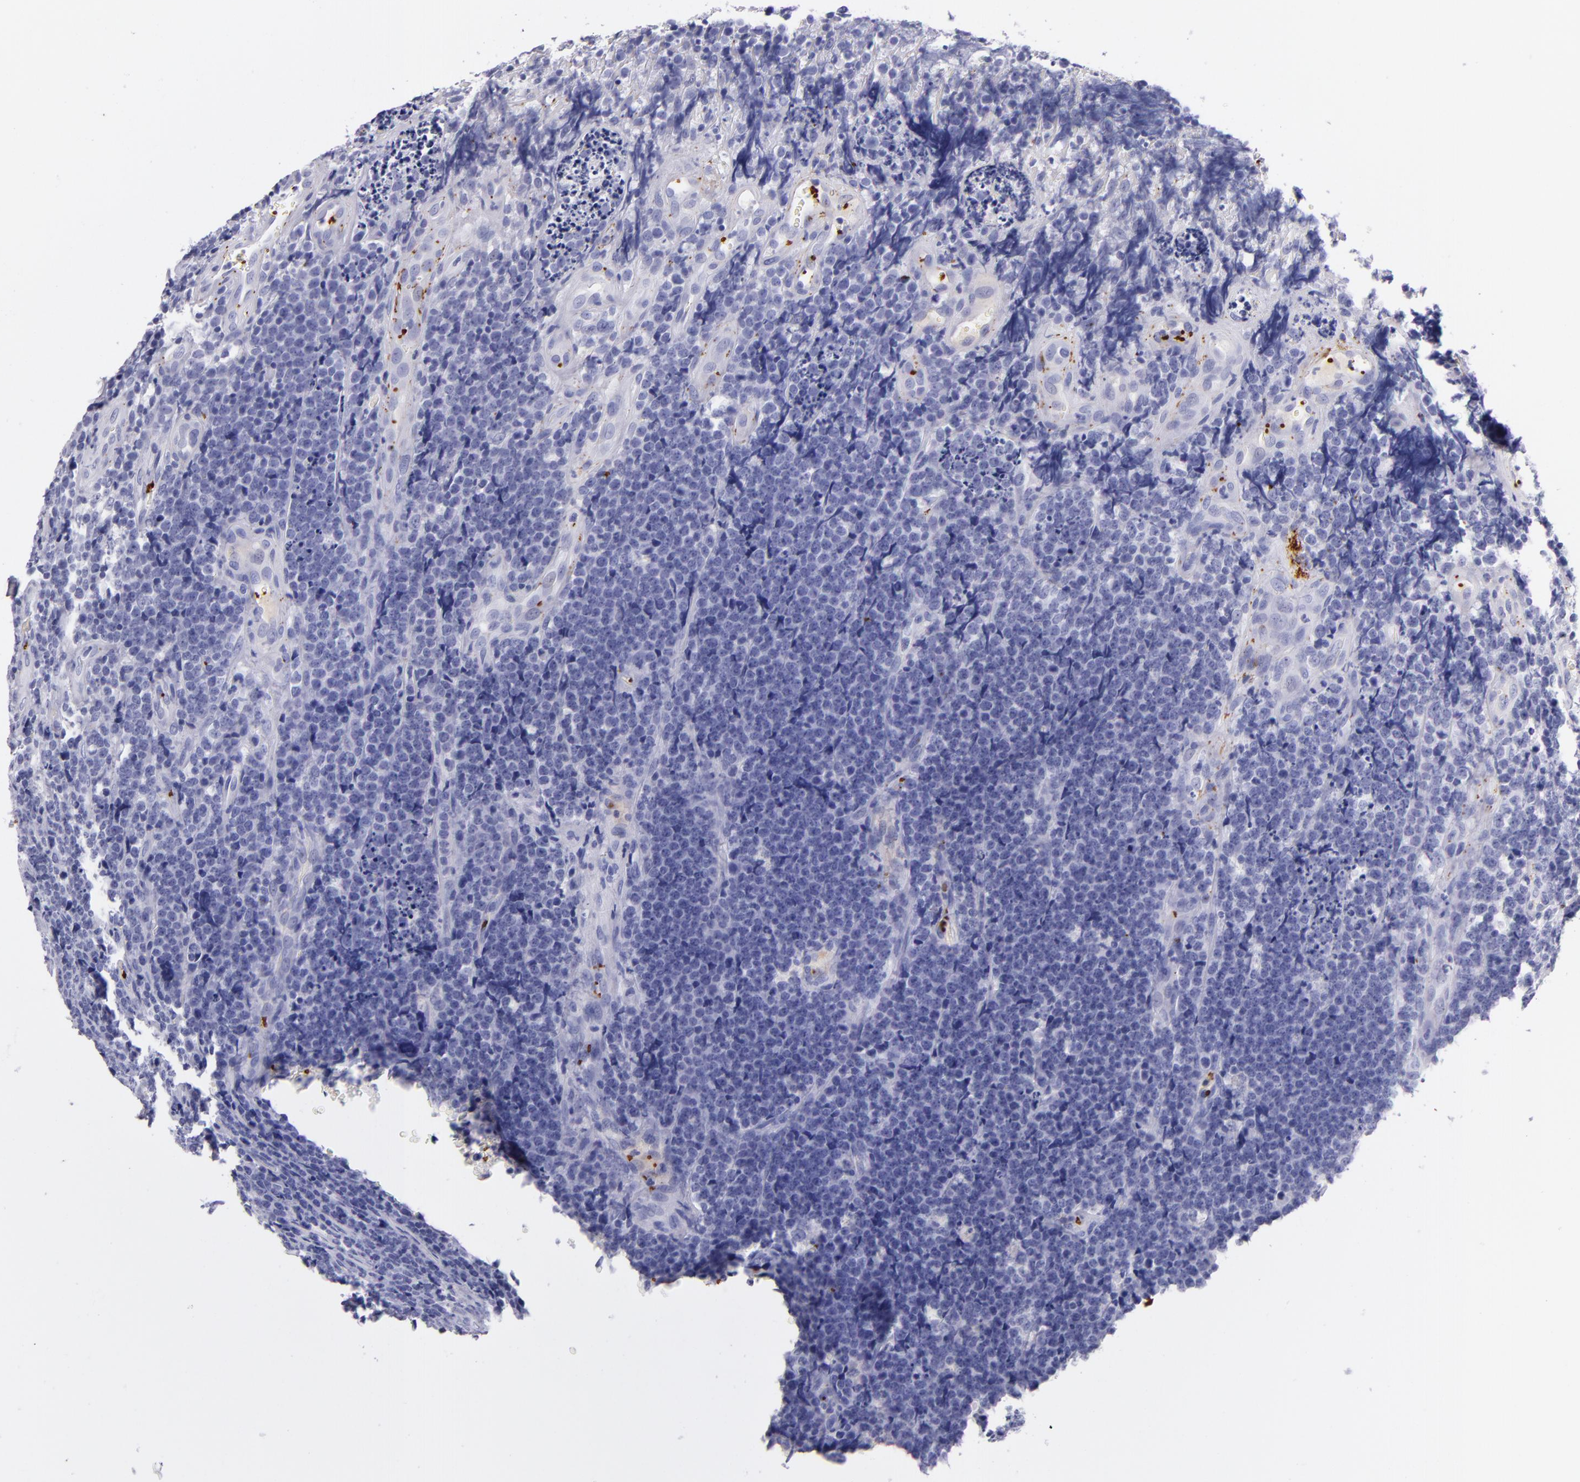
{"staining": {"intensity": "negative", "quantity": "none", "location": "none"}, "tissue": "lymphoma", "cell_type": "Tumor cells", "image_type": "cancer", "snomed": [{"axis": "morphology", "description": "Malignant lymphoma, non-Hodgkin's type, High grade"}, {"axis": "topography", "description": "Small intestine"}, {"axis": "topography", "description": "Colon"}], "caption": "Tumor cells show no significant protein positivity in lymphoma. (DAB (3,3'-diaminobenzidine) immunohistochemistry with hematoxylin counter stain).", "gene": "GP1BA", "patient": {"sex": "male", "age": 8}}